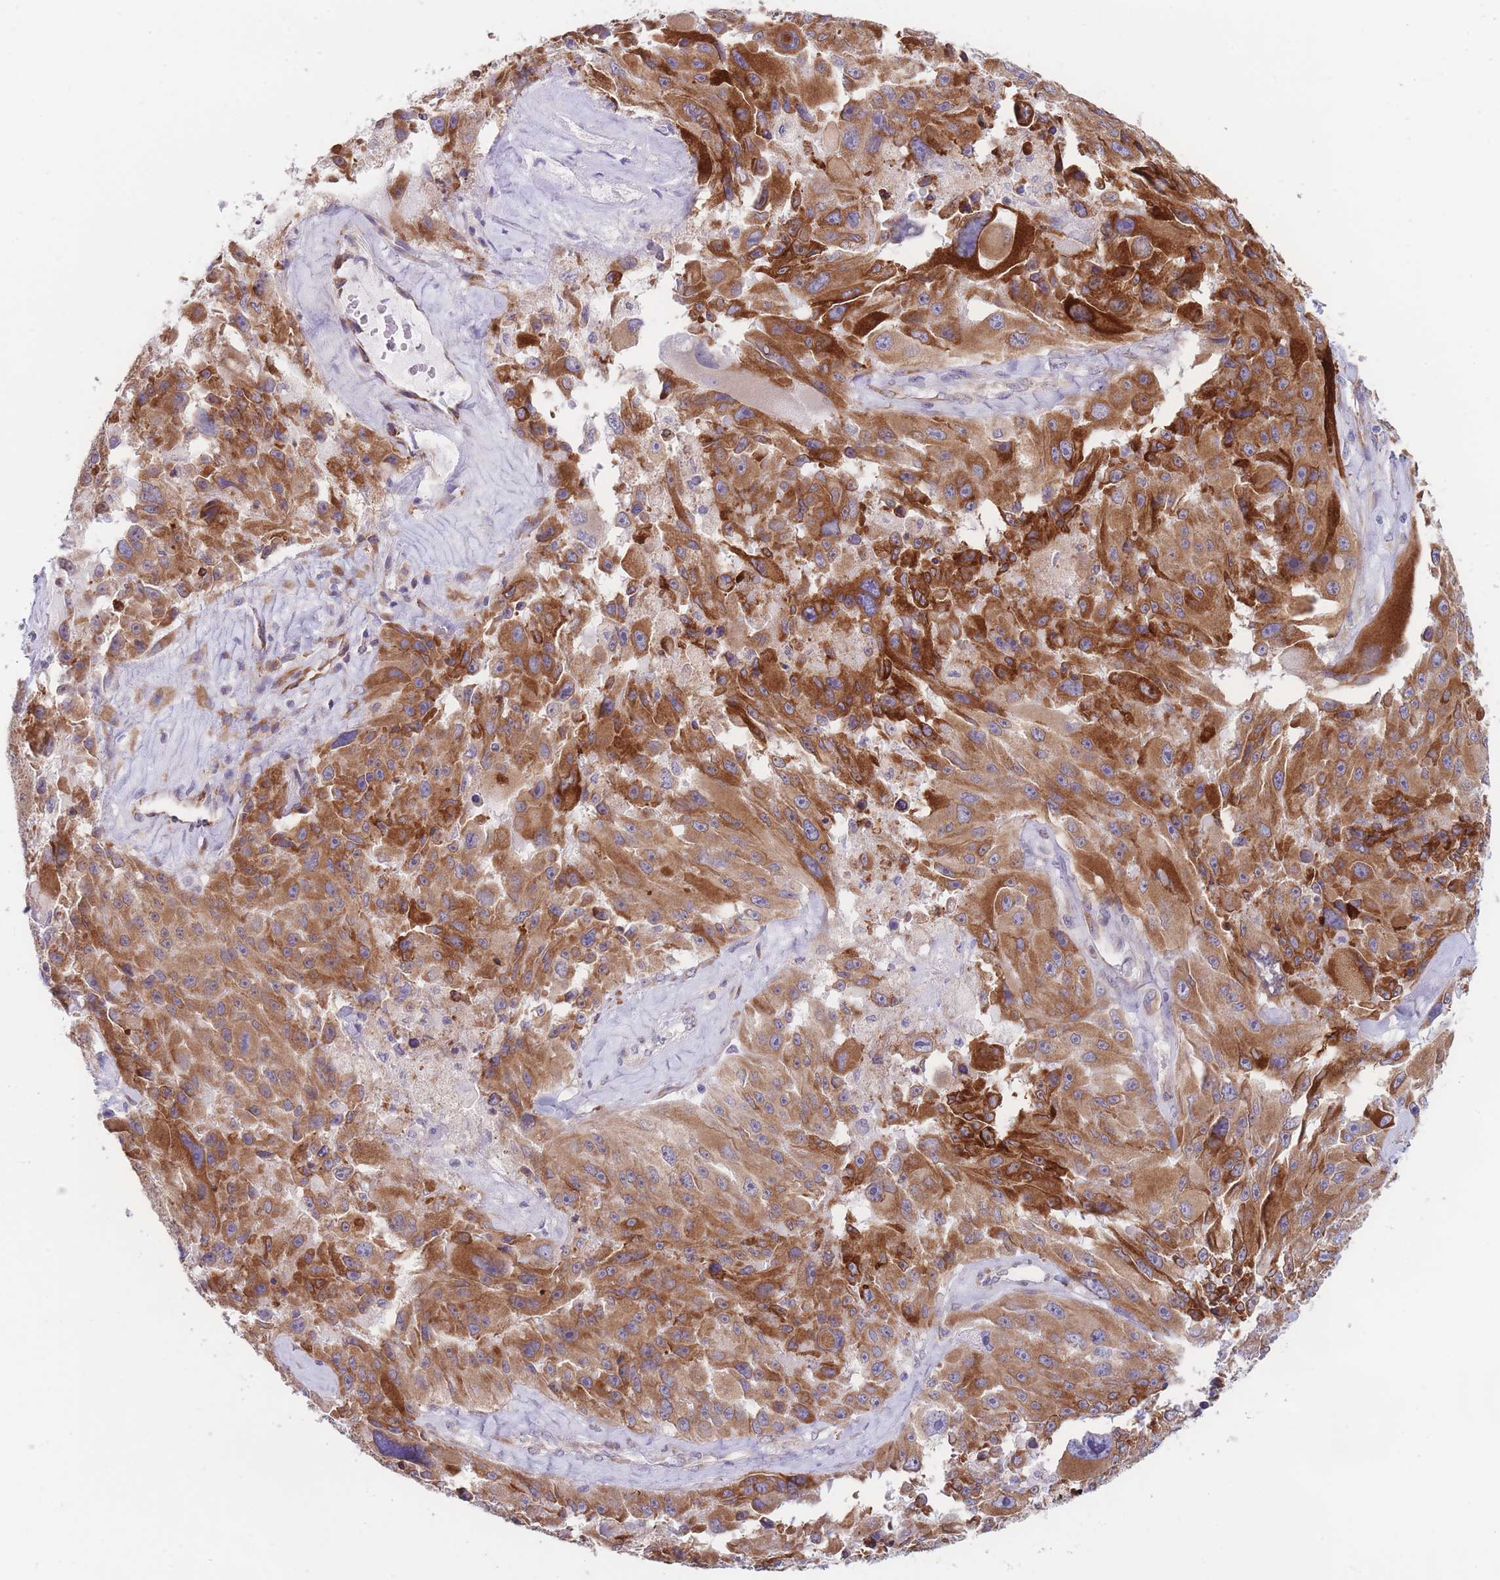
{"staining": {"intensity": "strong", "quantity": ">75%", "location": "cytoplasmic/membranous"}, "tissue": "melanoma", "cell_type": "Tumor cells", "image_type": "cancer", "snomed": [{"axis": "morphology", "description": "Malignant melanoma, Metastatic site"}, {"axis": "topography", "description": "Lymph node"}], "caption": "A high amount of strong cytoplasmic/membranous expression is identified in approximately >75% of tumor cells in malignant melanoma (metastatic site) tissue.", "gene": "AK9", "patient": {"sex": "male", "age": 62}}